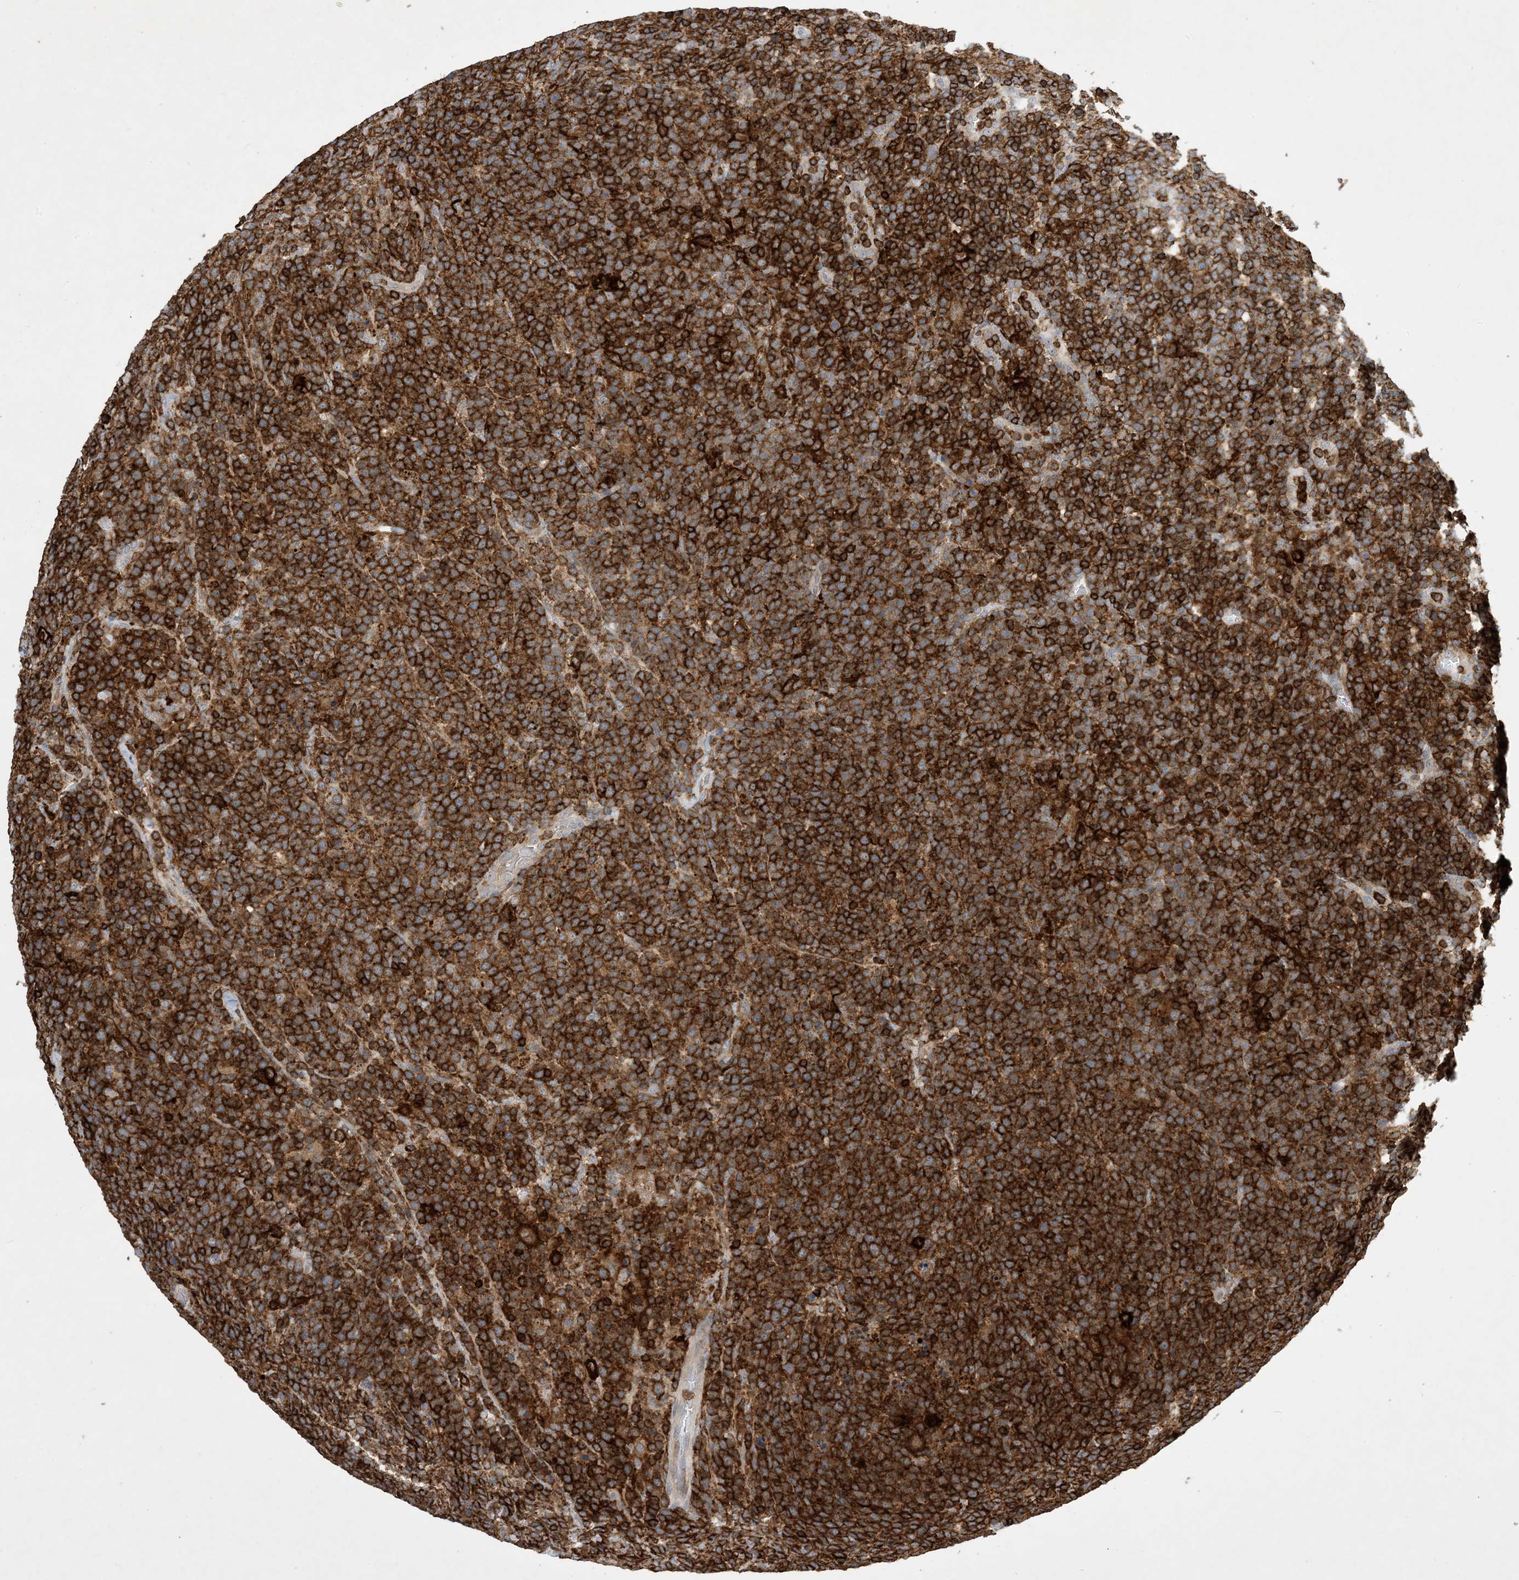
{"staining": {"intensity": "strong", "quantity": ">75%", "location": "cytoplasmic/membranous"}, "tissue": "lymphoma", "cell_type": "Tumor cells", "image_type": "cancer", "snomed": [{"axis": "morphology", "description": "Malignant lymphoma, non-Hodgkin's type, High grade"}, {"axis": "topography", "description": "Lymph node"}], "caption": "Strong cytoplasmic/membranous expression for a protein is present in about >75% of tumor cells of lymphoma using immunohistochemistry (IHC).", "gene": "AK9", "patient": {"sex": "male", "age": 61}}